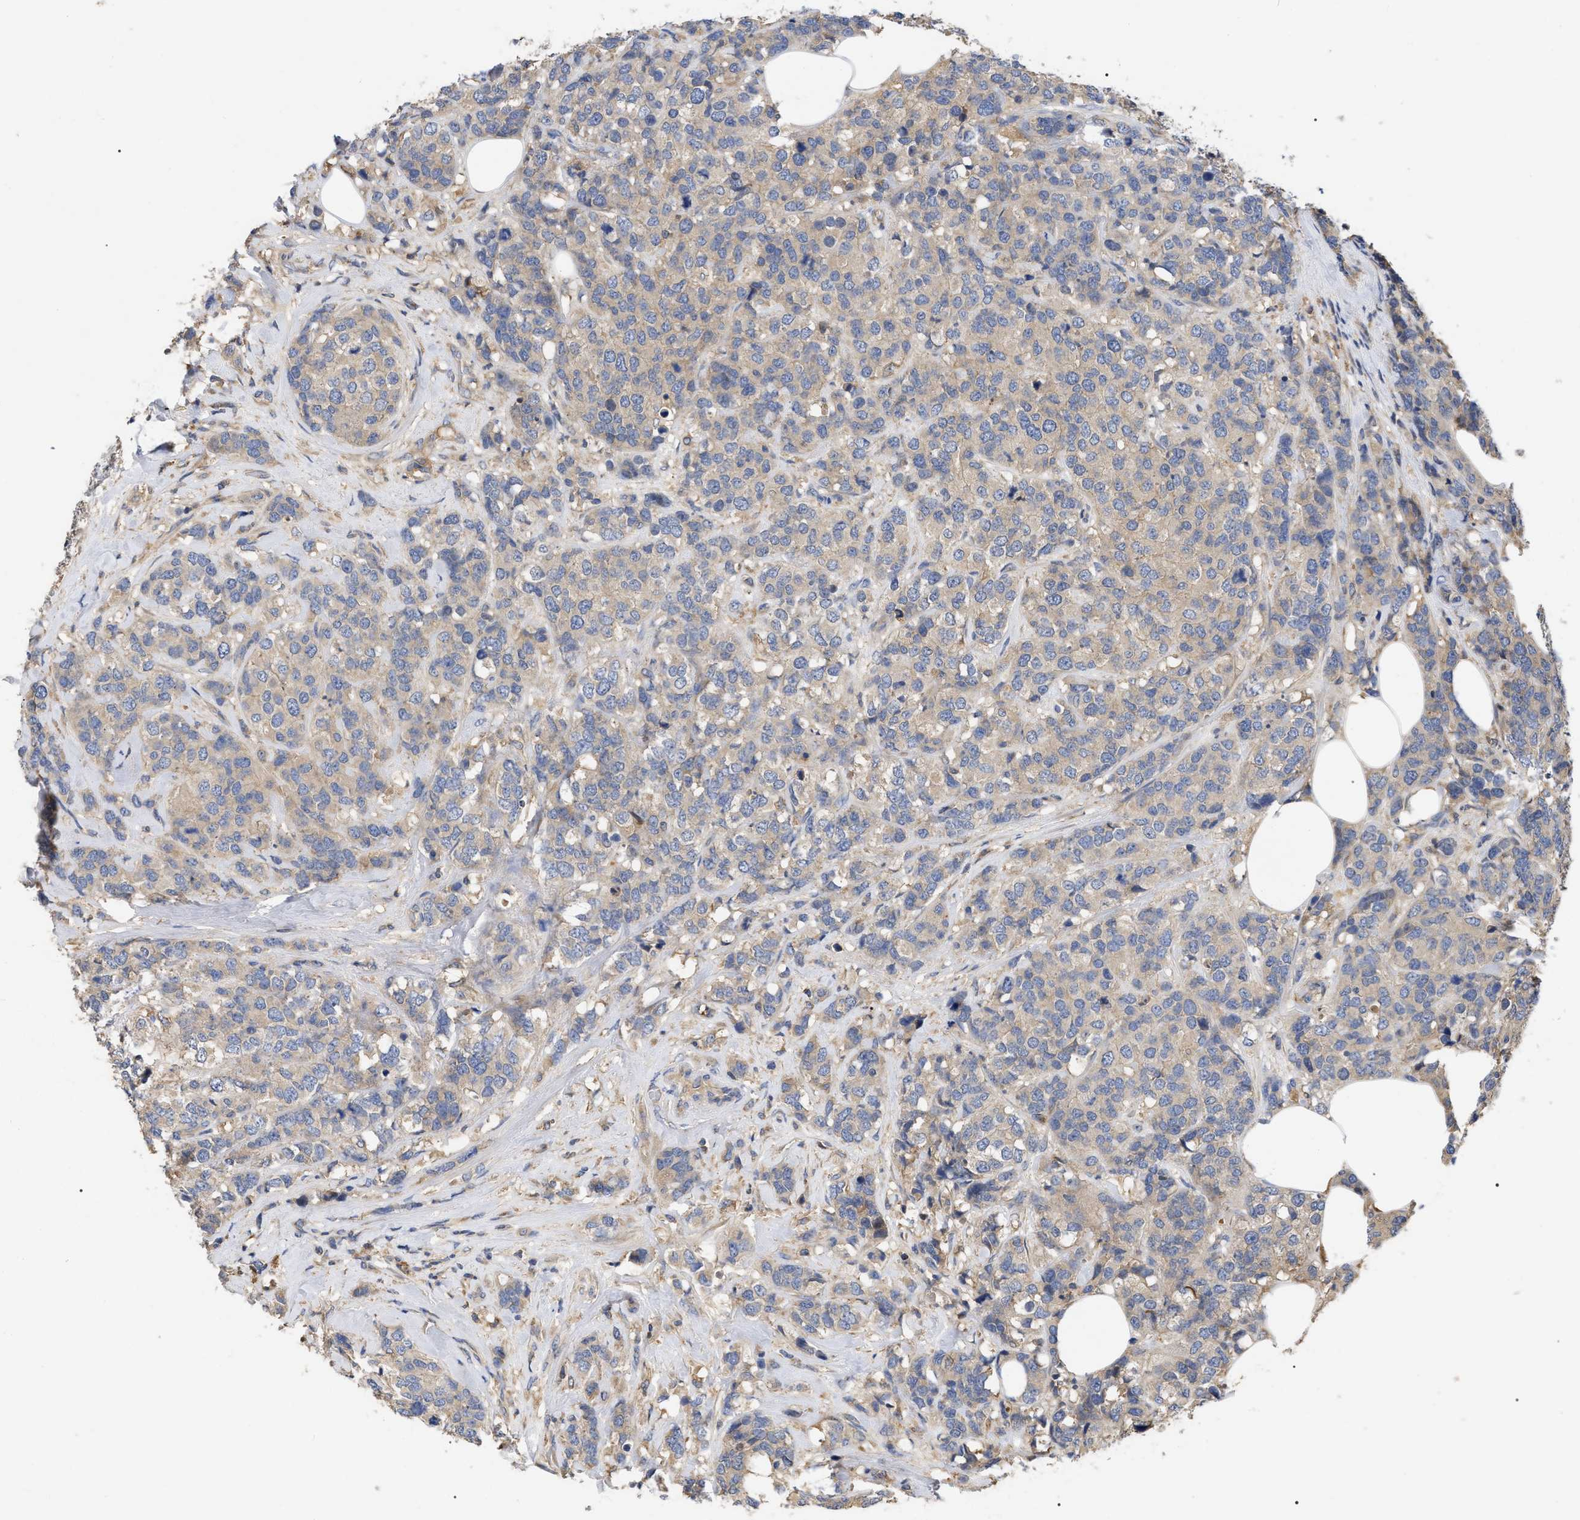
{"staining": {"intensity": "weak", "quantity": "25%-75%", "location": "cytoplasmic/membranous"}, "tissue": "breast cancer", "cell_type": "Tumor cells", "image_type": "cancer", "snomed": [{"axis": "morphology", "description": "Lobular carcinoma"}, {"axis": "topography", "description": "Breast"}], "caption": "This is an image of IHC staining of breast cancer, which shows weak positivity in the cytoplasmic/membranous of tumor cells.", "gene": "RAP1GDS1", "patient": {"sex": "female", "age": 59}}